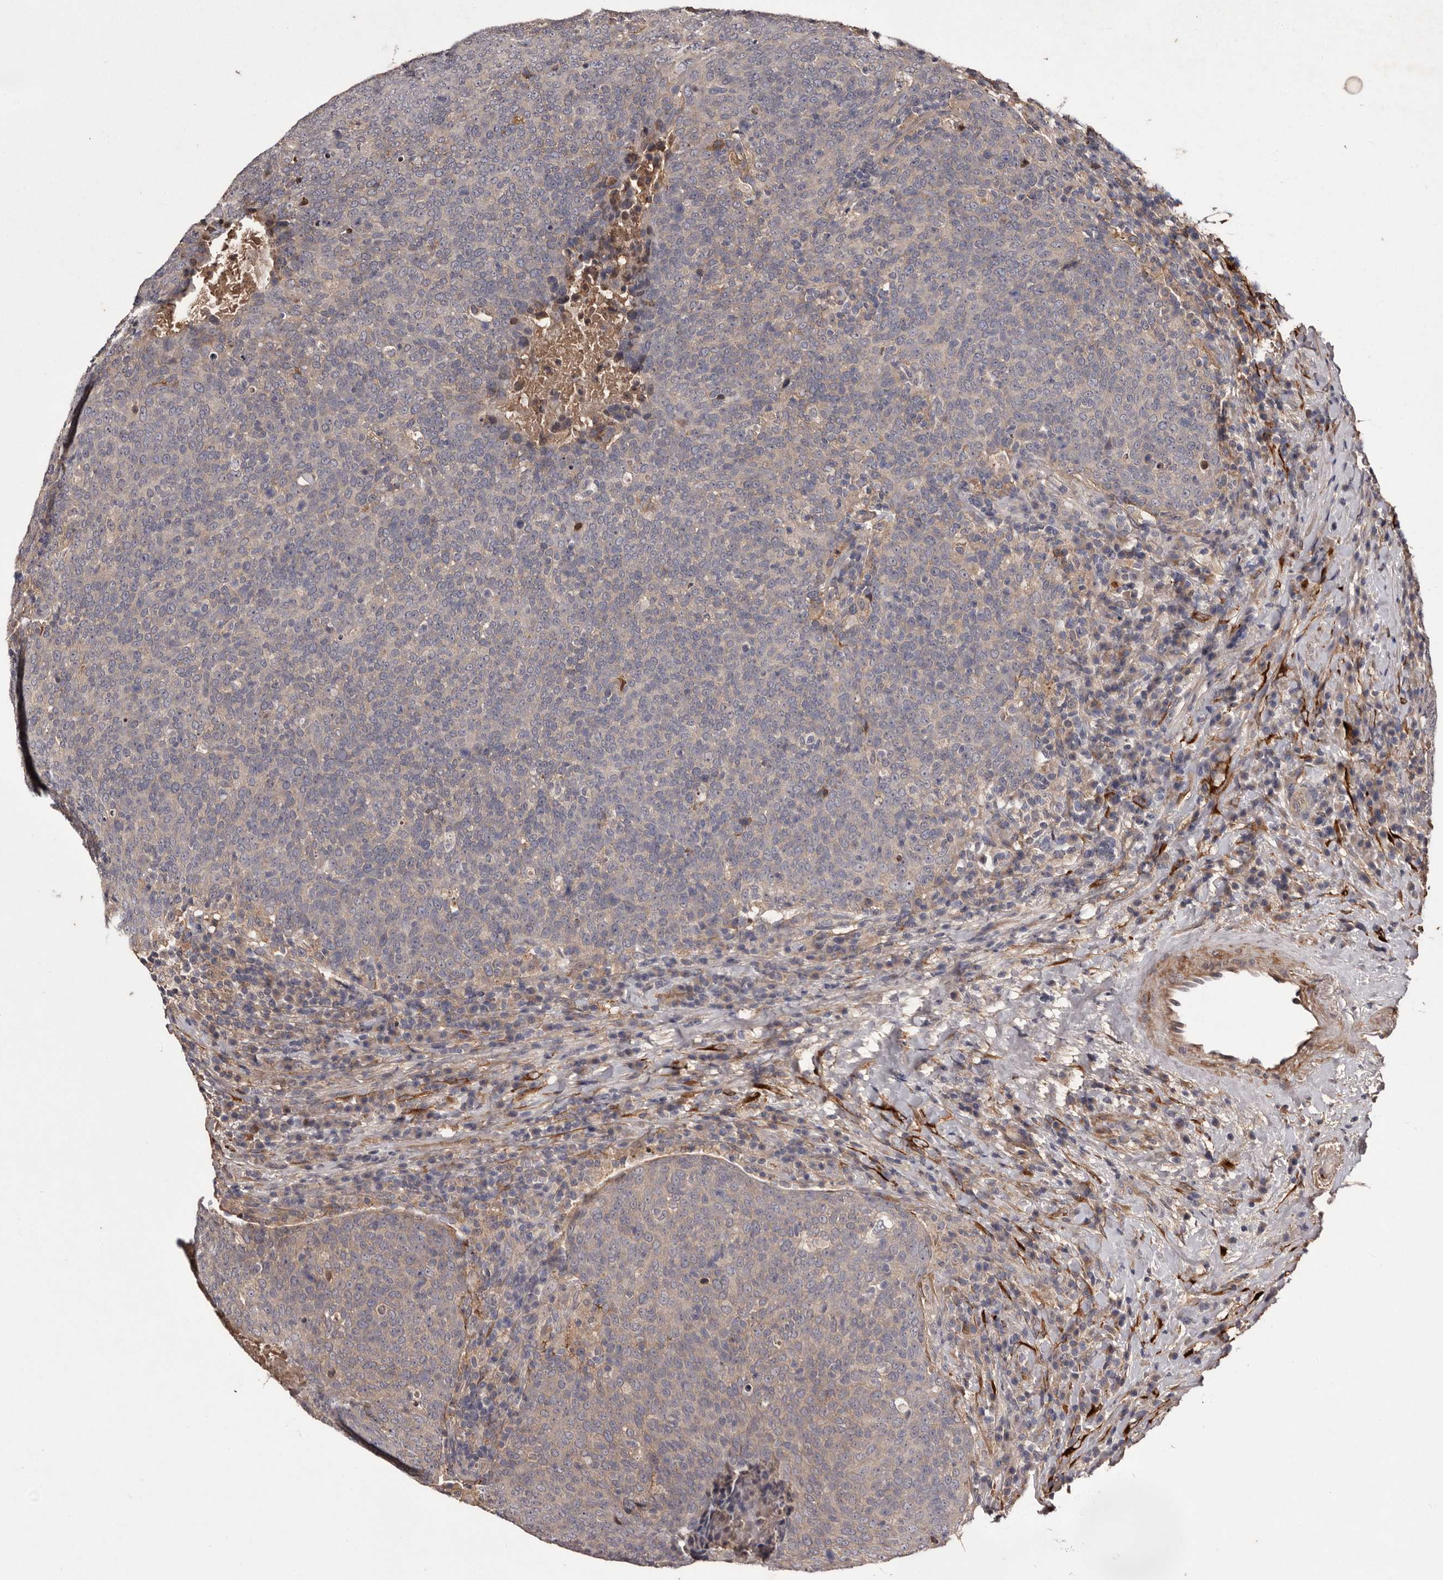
{"staining": {"intensity": "weak", "quantity": "<25%", "location": "cytoplasmic/membranous"}, "tissue": "head and neck cancer", "cell_type": "Tumor cells", "image_type": "cancer", "snomed": [{"axis": "morphology", "description": "Squamous cell carcinoma, NOS"}, {"axis": "morphology", "description": "Squamous cell carcinoma, metastatic, NOS"}, {"axis": "topography", "description": "Lymph node"}, {"axis": "topography", "description": "Head-Neck"}], "caption": "DAB immunohistochemical staining of human head and neck metastatic squamous cell carcinoma reveals no significant positivity in tumor cells.", "gene": "CYP1B1", "patient": {"sex": "male", "age": 62}}